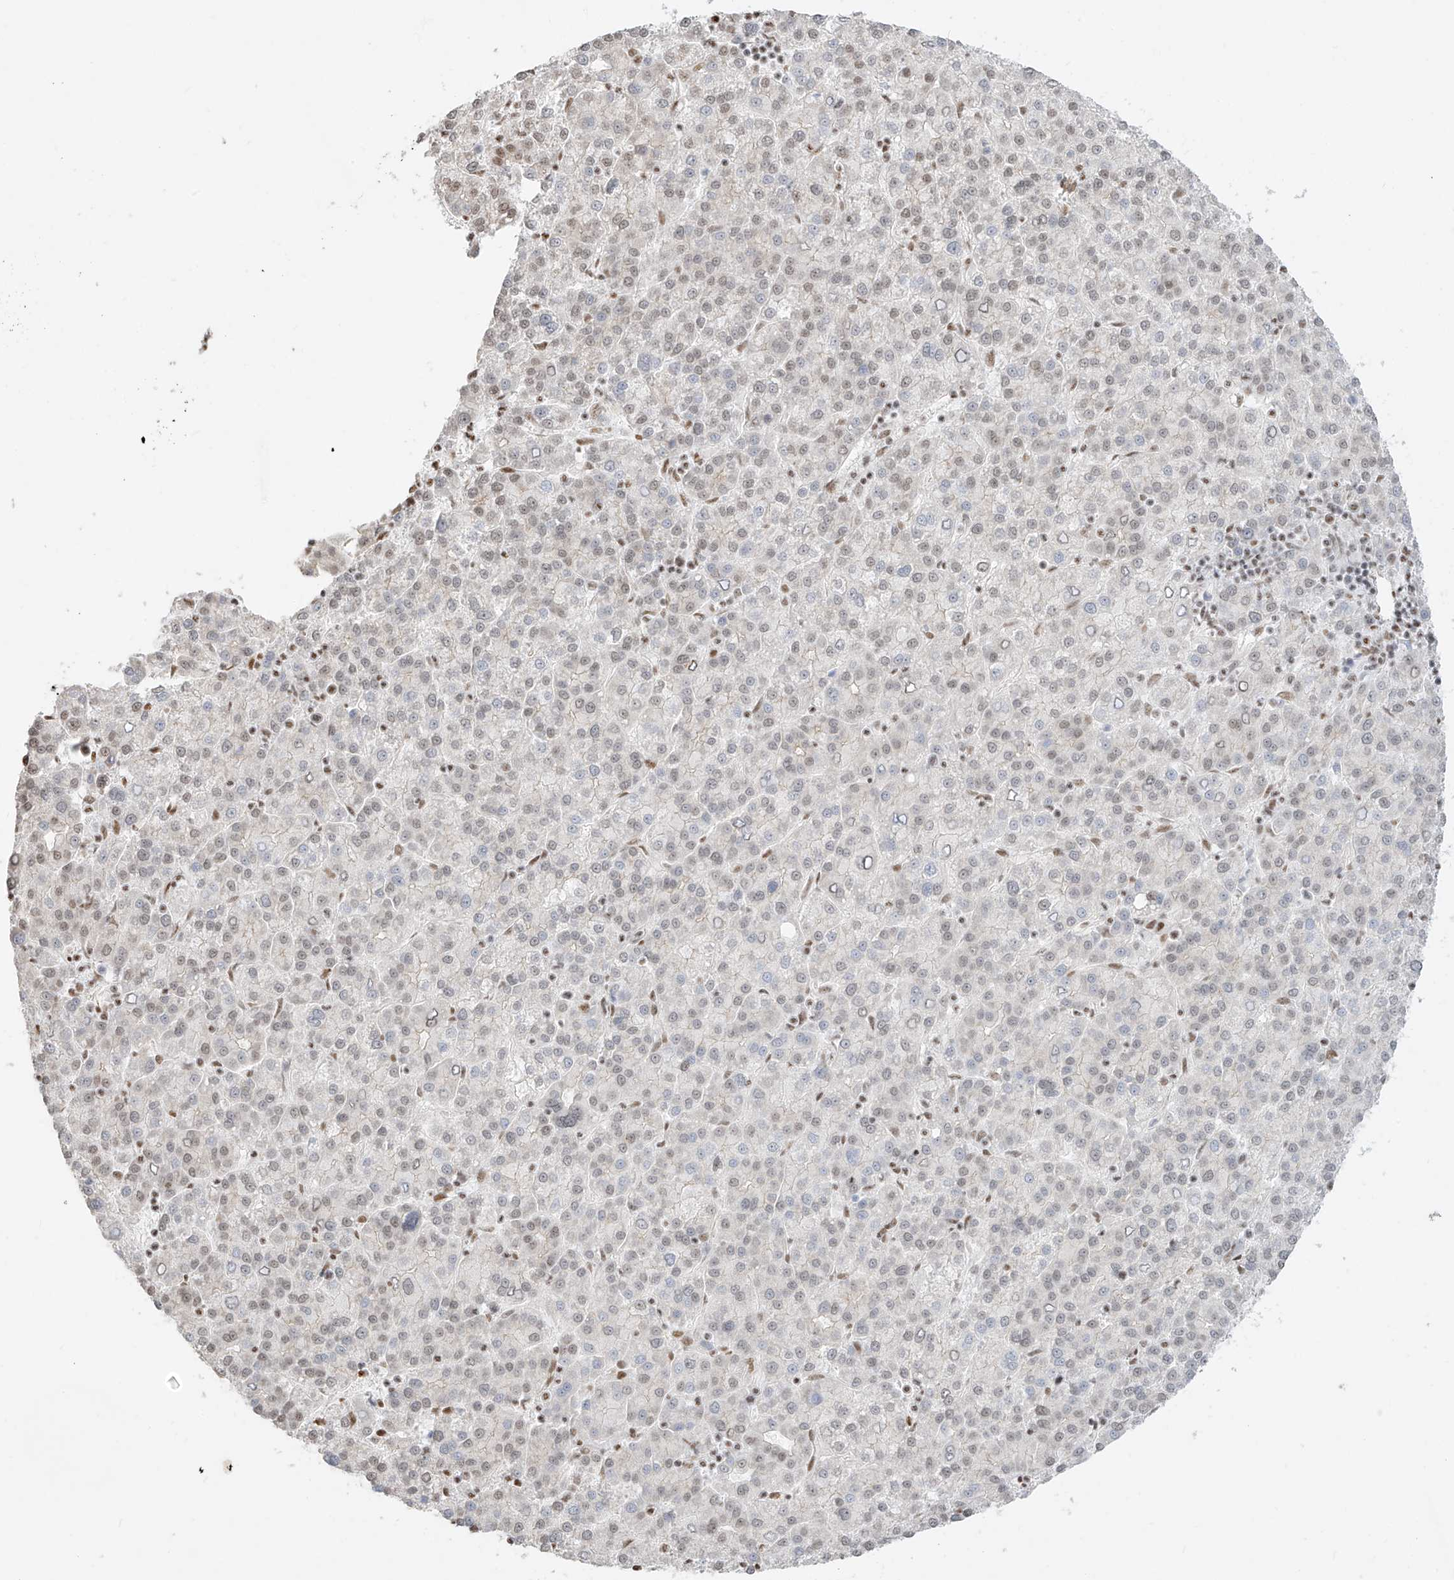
{"staining": {"intensity": "negative", "quantity": "none", "location": "none"}, "tissue": "liver cancer", "cell_type": "Tumor cells", "image_type": "cancer", "snomed": [{"axis": "morphology", "description": "Carcinoma, Hepatocellular, NOS"}, {"axis": "topography", "description": "Liver"}], "caption": "An immunohistochemistry (IHC) image of liver cancer is shown. There is no staining in tumor cells of liver cancer.", "gene": "NHSL1", "patient": {"sex": "female", "age": 58}}